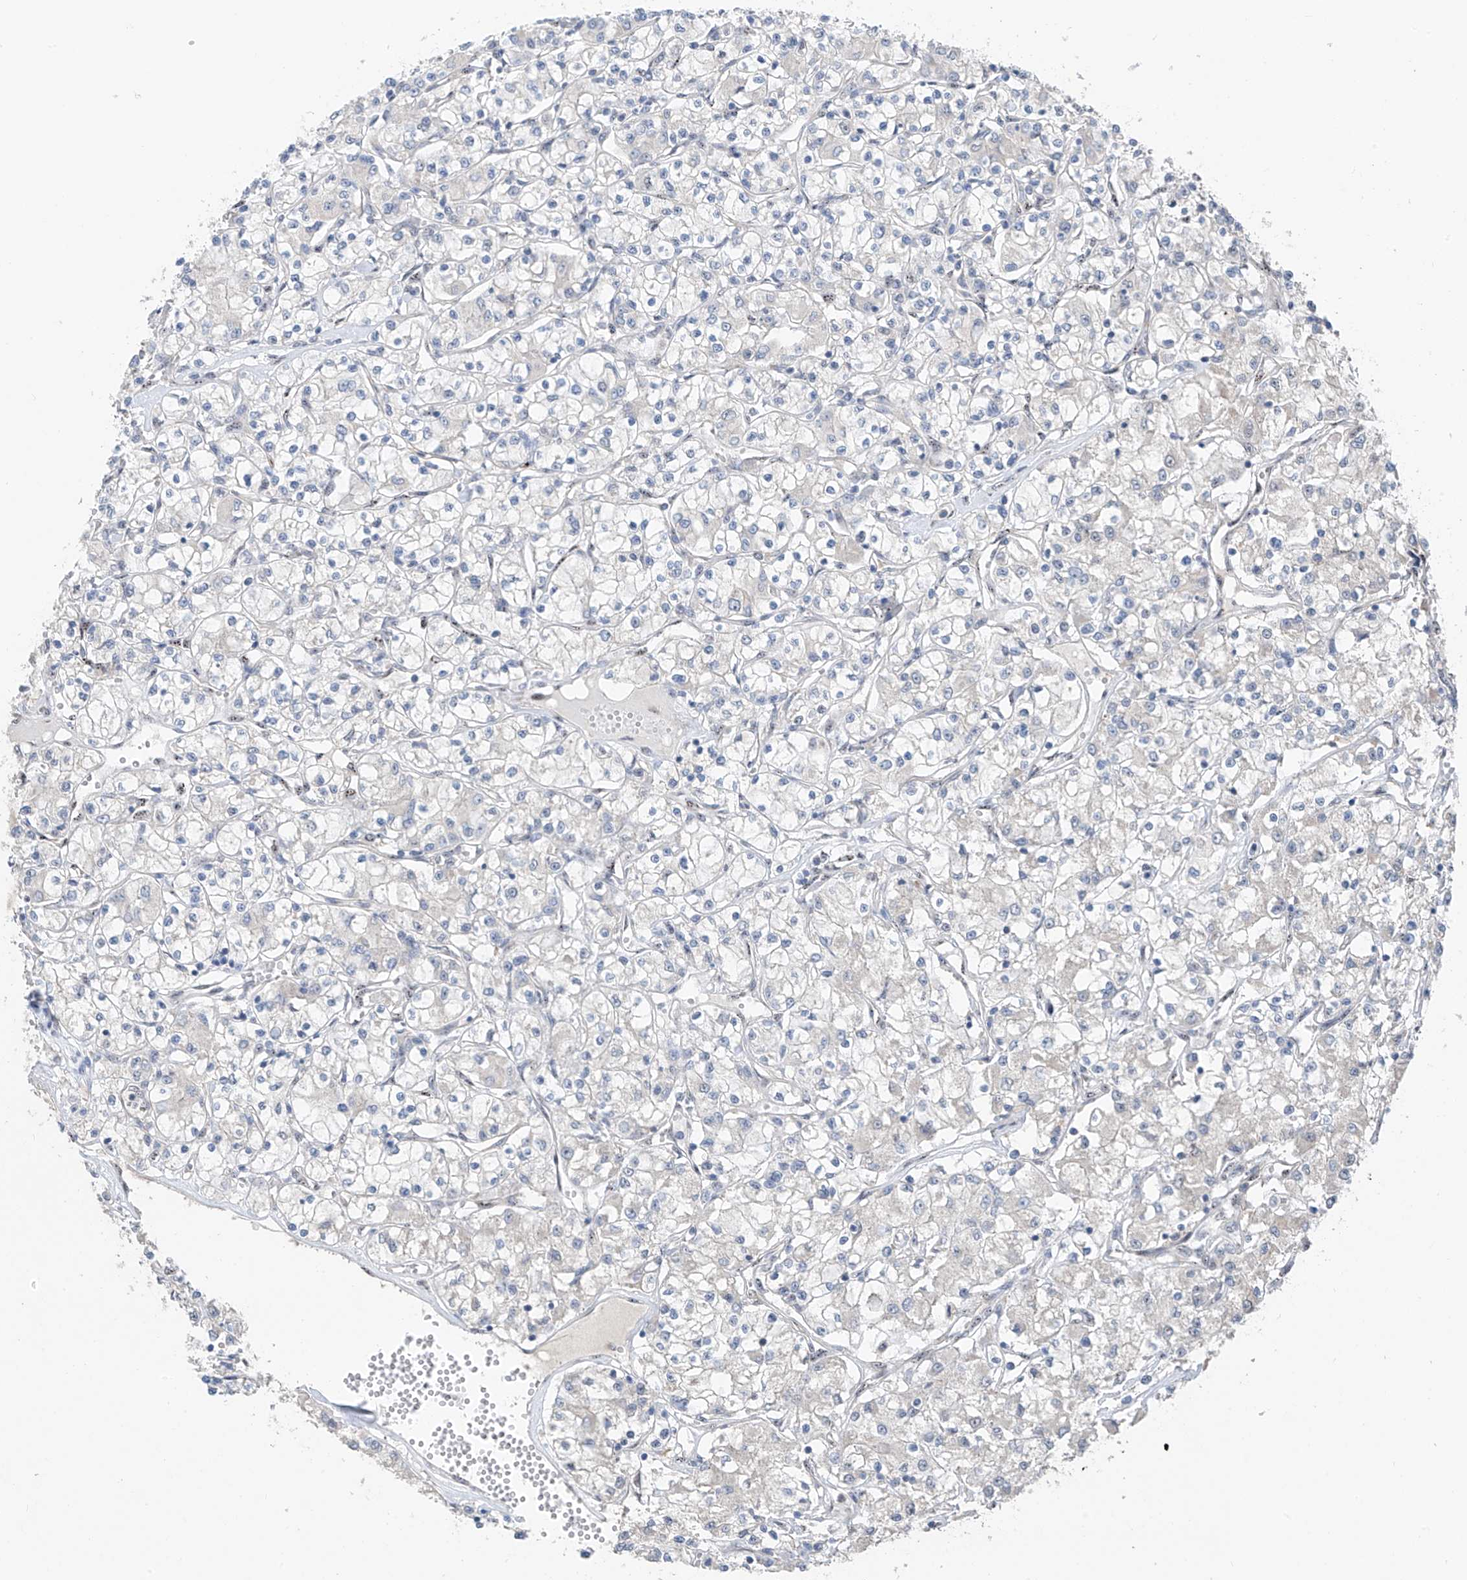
{"staining": {"intensity": "negative", "quantity": "none", "location": "none"}, "tissue": "renal cancer", "cell_type": "Tumor cells", "image_type": "cancer", "snomed": [{"axis": "morphology", "description": "Adenocarcinoma, NOS"}, {"axis": "topography", "description": "Kidney"}], "caption": "Immunohistochemical staining of renal cancer reveals no significant expression in tumor cells.", "gene": "RPL4", "patient": {"sex": "female", "age": 59}}